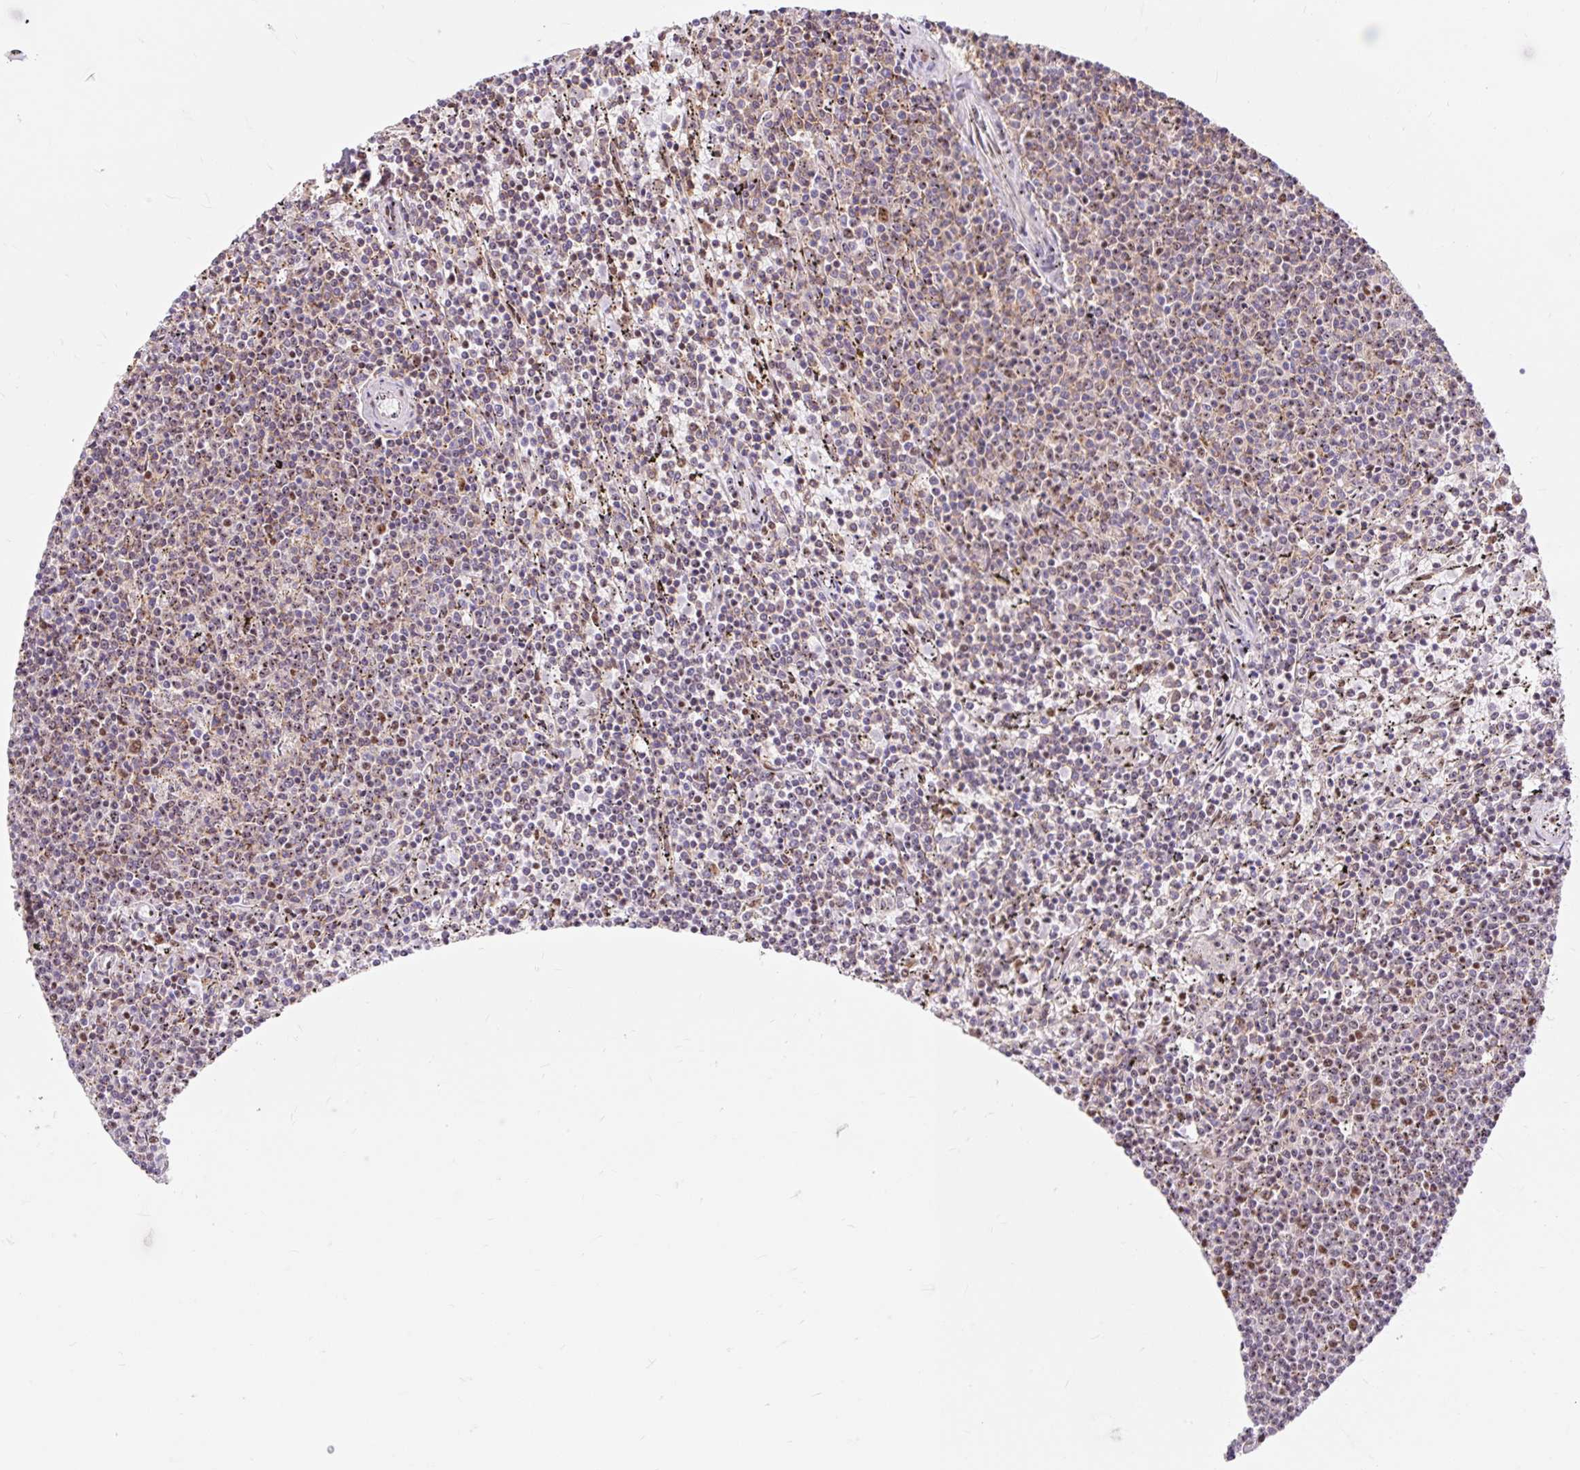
{"staining": {"intensity": "moderate", "quantity": "25%-75%", "location": "cytoplasmic/membranous,nuclear"}, "tissue": "lymphoma", "cell_type": "Tumor cells", "image_type": "cancer", "snomed": [{"axis": "morphology", "description": "Malignant lymphoma, non-Hodgkin's type, Low grade"}, {"axis": "topography", "description": "Spleen"}], "caption": "Human lymphoma stained with a protein marker reveals moderate staining in tumor cells.", "gene": "BICRA", "patient": {"sex": "female", "age": 50}}